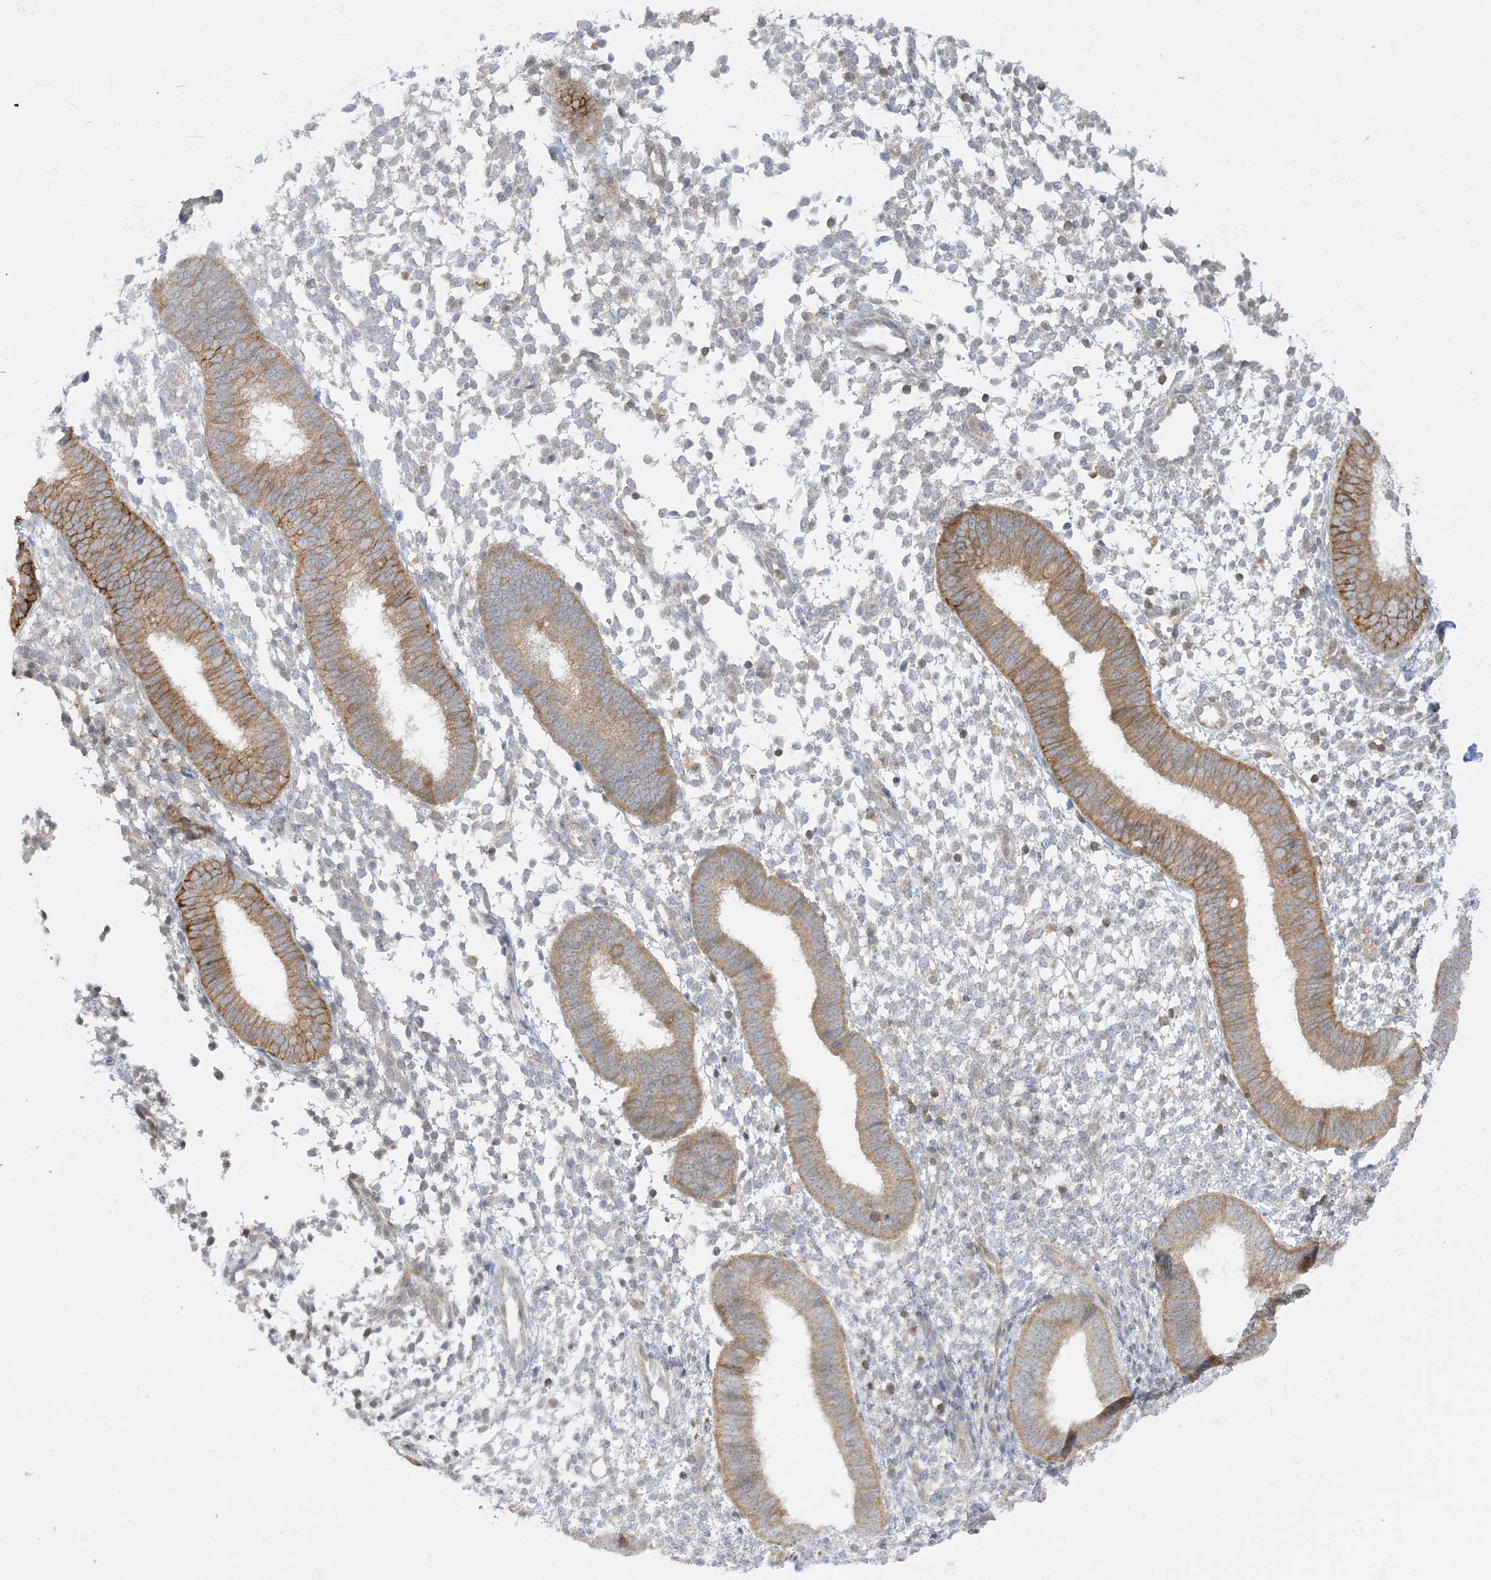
{"staining": {"intensity": "moderate", "quantity": "<25%", "location": "cytoplasmic/membranous"}, "tissue": "endometrium", "cell_type": "Cells in endometrial stroma", "image_type": "normal", "snomed": [{"axis": "morphology", "description": "Normal tissue, NOS"}, {"axis": "topography", "description": "Uterus"}, {"axis": "topography", "description": "Endometrium"}], "caption": "Brown immunohistochemical staining in unremarkable human endometrium reveals moderate cytoplasmic/membranous staining in approximately <25% of cells in endometrial stroma.", "gene": "CASP4", "patient": {"sex": "female", "age": 48}}